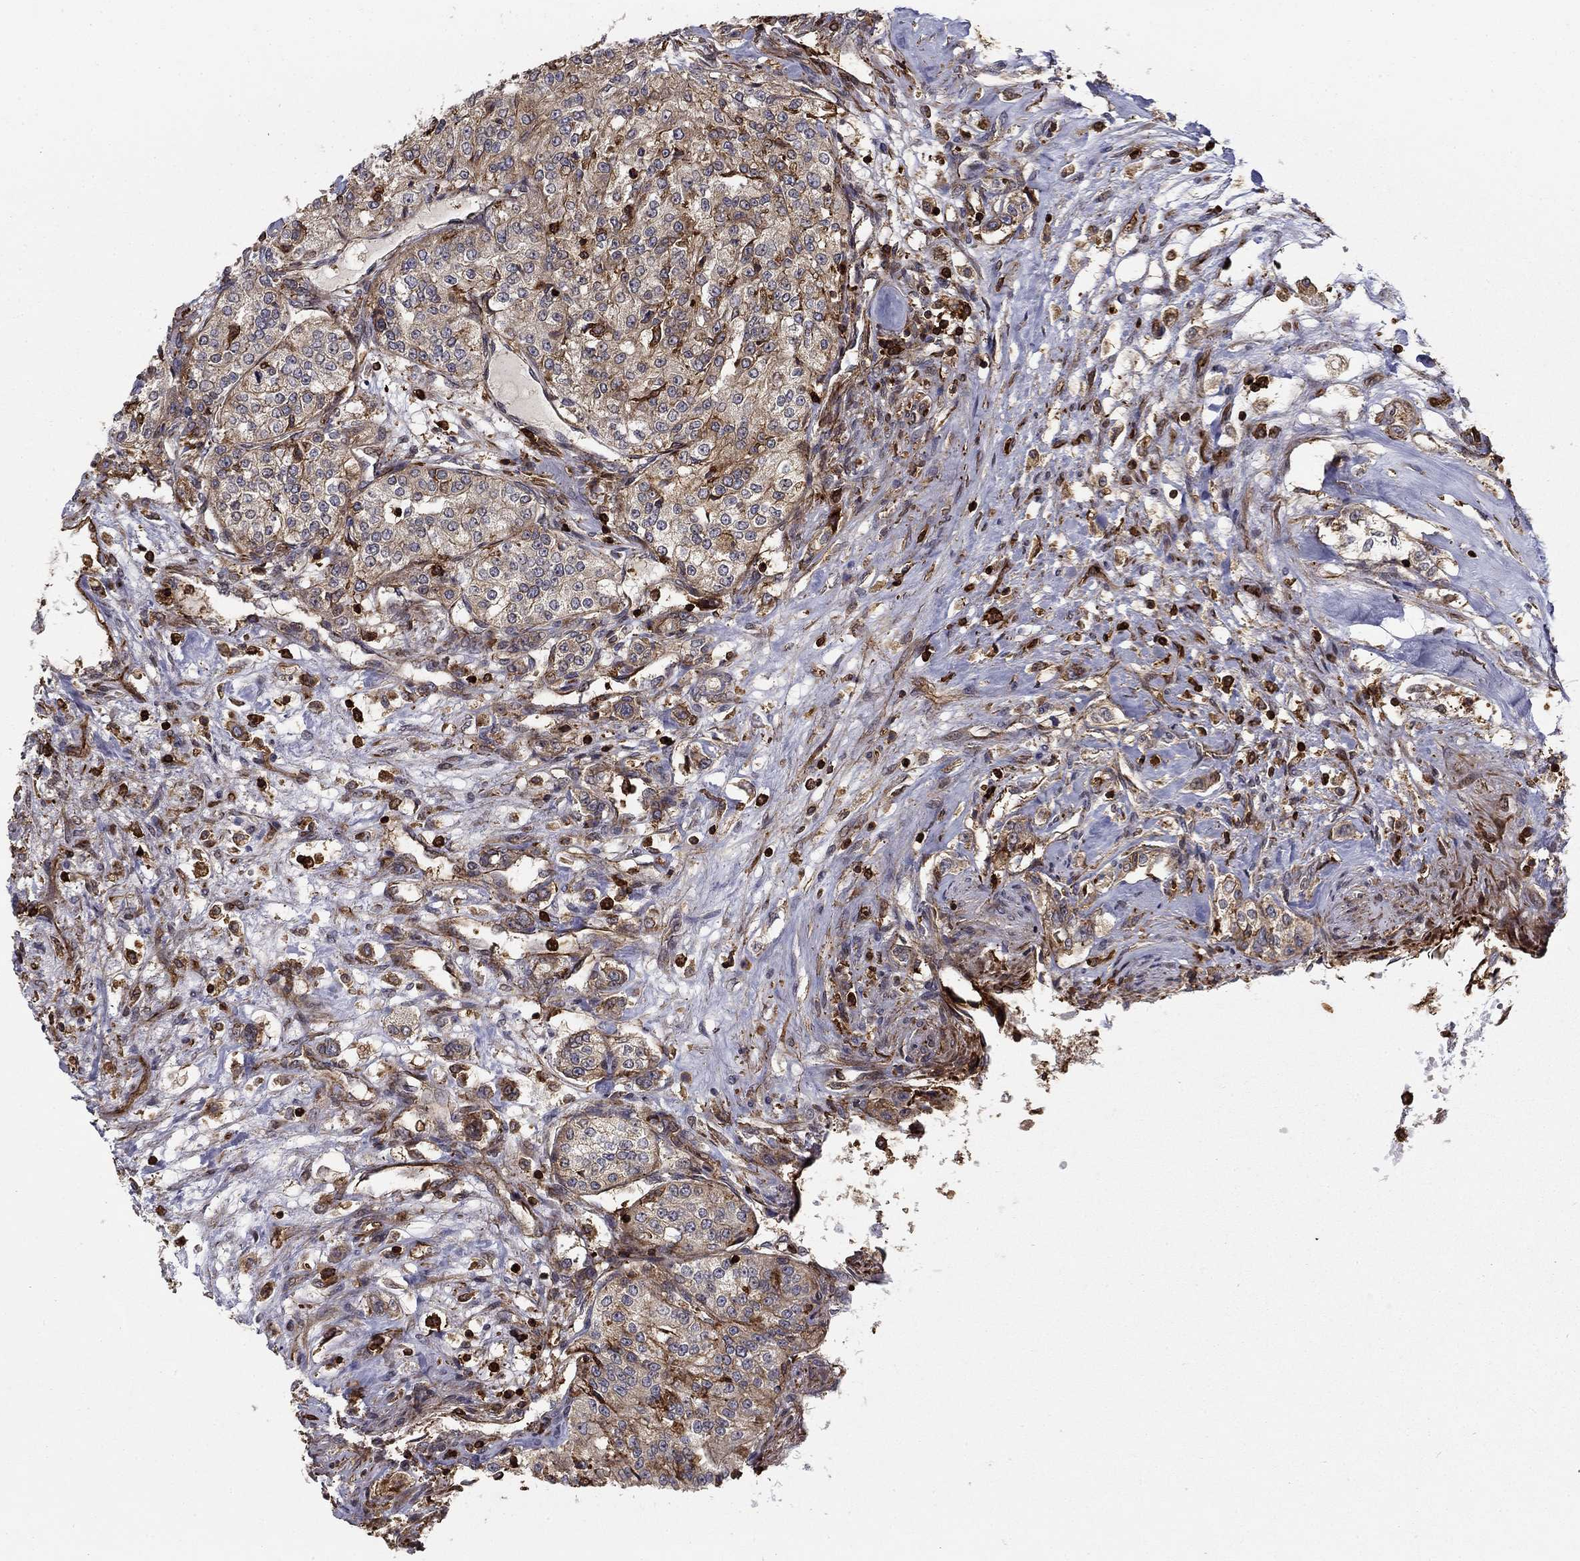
{"staining": {"intensity": "moderate", "quantity": "25%-75%", "location": "cytoplasmic/membranous"}, "tissue": "renal cancer", "cell_type": "Tumor cells", "image_type": "cancer", "snomed": [{"axis": "morphology", "description": "Adenocarcinoma, NOS"}, {"axis": "topography", "description": "Kidney"}], "caption": "The histopathology image displays immunohistochemical staining of renal adenocarcinoma. There is moderate cytoplasmic/membranous positivity is seen in approximately 25%-75% of tumor cells. The staining was performed using DAB, with brown indicating positive protein expression. Nuclei are stained blue with hematoxylin.", "gene": "ADM", "patient": {"sex": "female", "age": 63}}